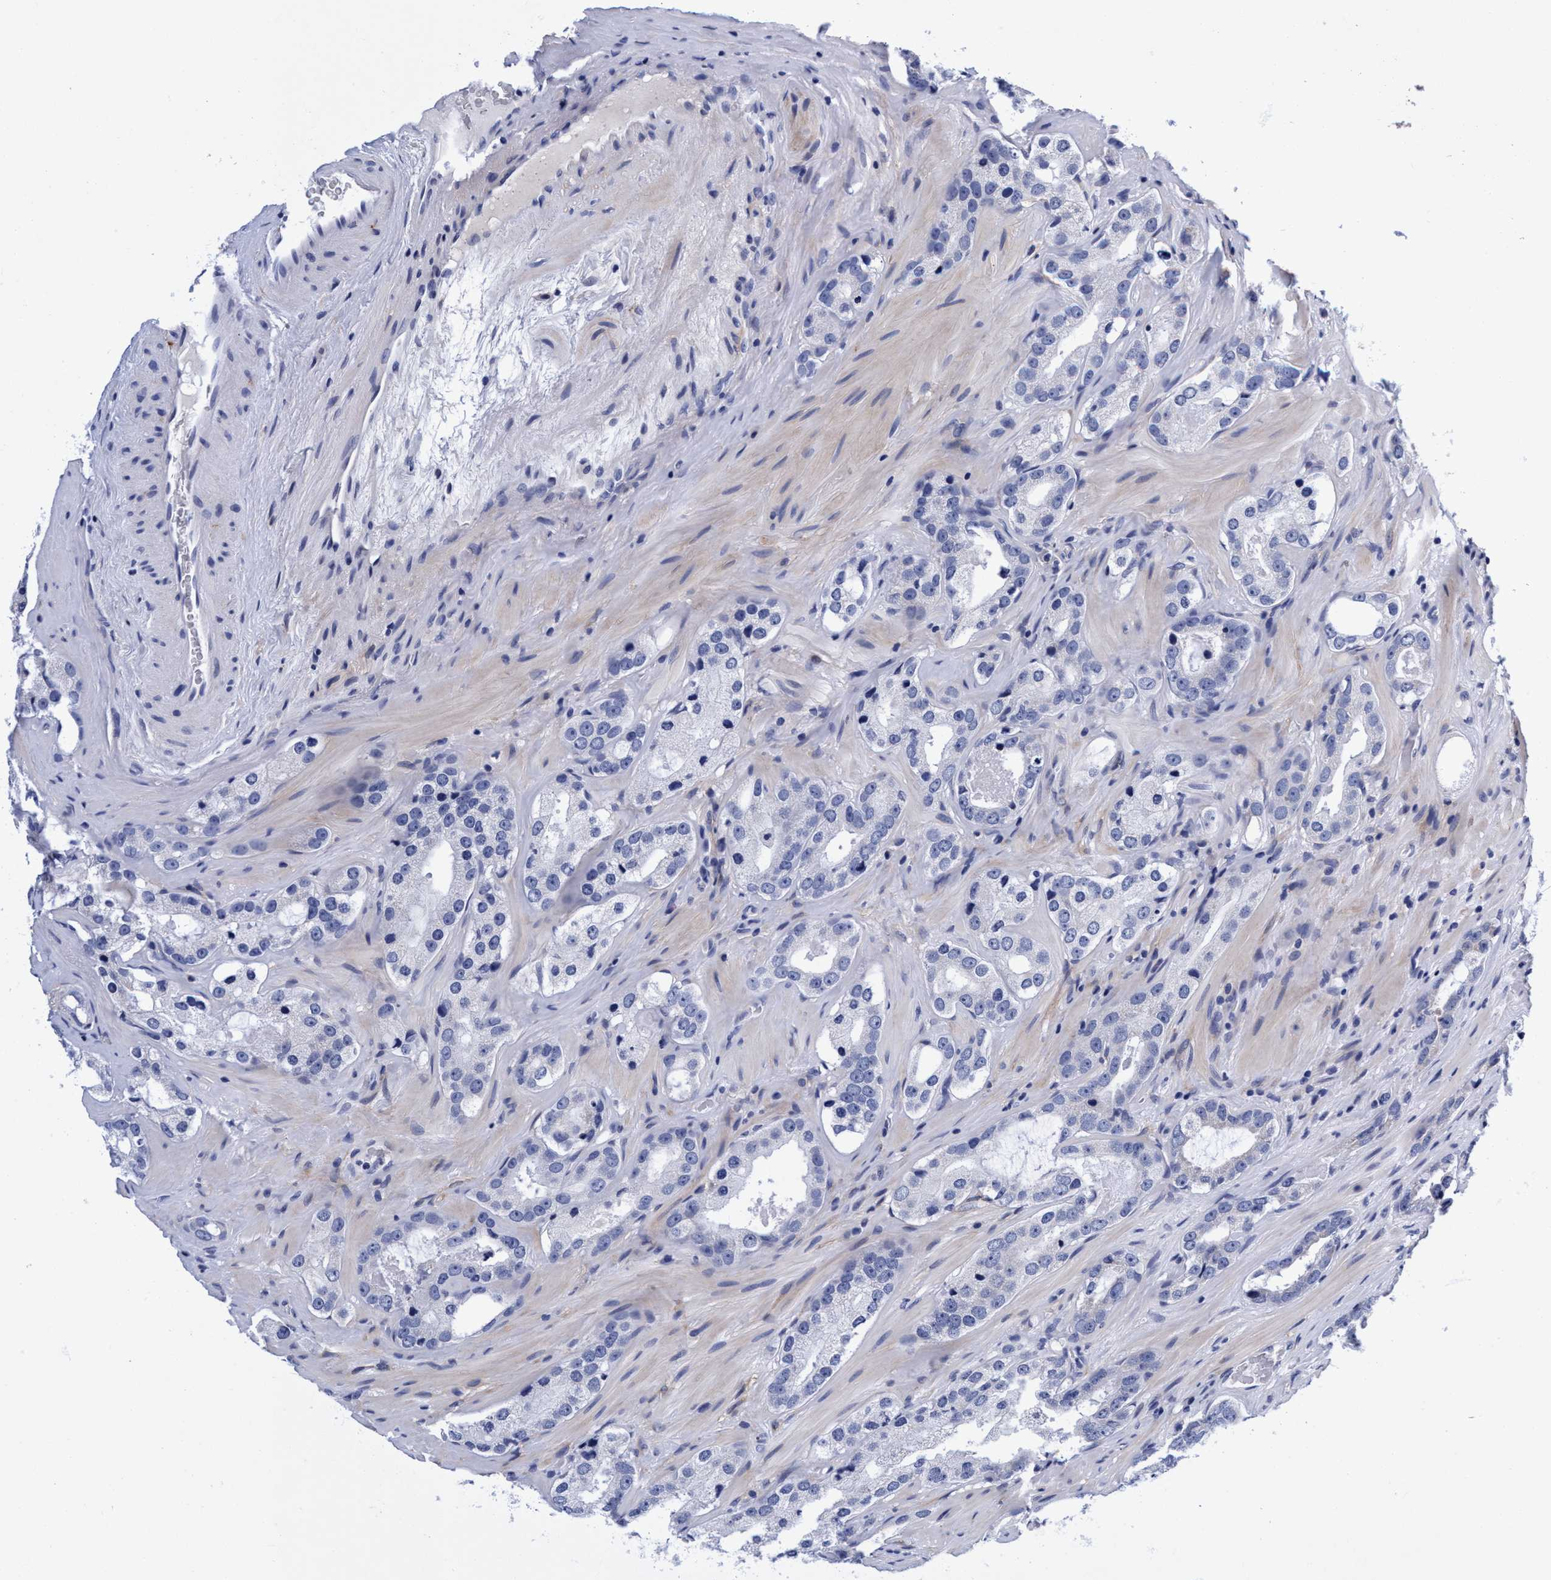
{"staining": {"intensity": "negative", "quantity": "none", "location": "none"}, "tissue": "prostate cancer", "cell_type": "Tumor cells", "image_type": "cancer", "snomed": [{"axis": "morphology", "description": "Adenocarcinoma, High grade"}, {"axis": "topography", "description": "Prostate"}], "caption": "Immunohistochemistry photomicrograph of neoplastic tissue: high-grade adenocarcinoma (prostate) stained with DAB exhibits no significant protein expression in tumor cells. (DAB (3,3'-diaminobenzidine) immunohistochemistry, high magnification).", "gene": "PLPPR1", "patient": {"sex": "male", "age": 63}}